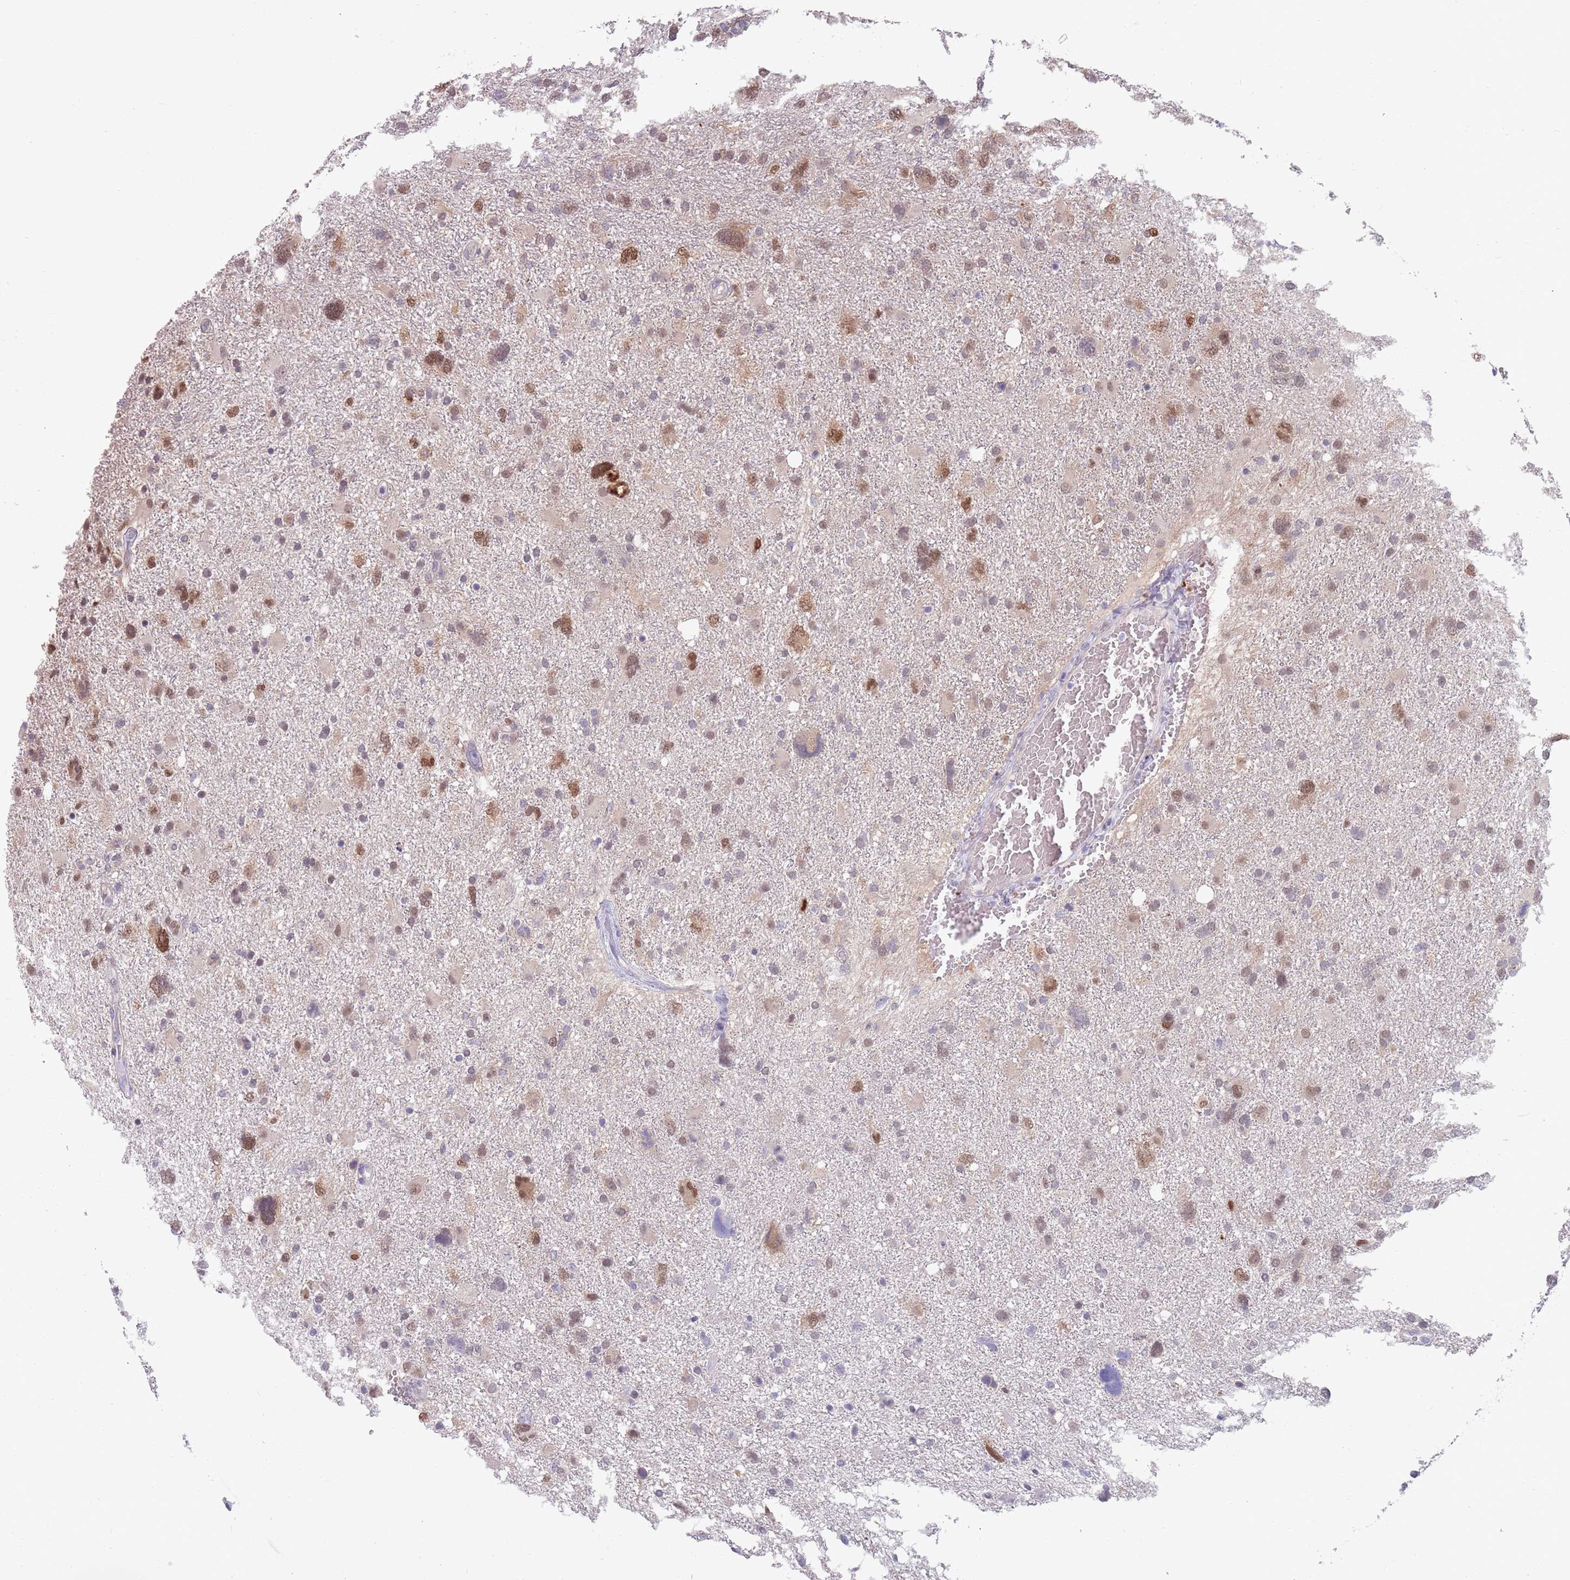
{"staining": {"intensity": "moderate", "quantity": "<25%", "location": "cytoplasmic/membranous,nuclear"}, "tissue": "glioma", "cell_type": "Tumor cells", "image_type": "cancer", "snomed": [{"axis": "morphology", "description": "Glioma, malignant, High grade"}, {"axis": "topography", "description": "Brain"}], "caption": "A histopathology image of human malignant glioma (high-grade) stained for a protein displays moderate cytoplasmic/membranous and nuclear brown staining in tumor cells.", "gene": "CLNS1A", "patient": {"sex": "male", "age": 61}}